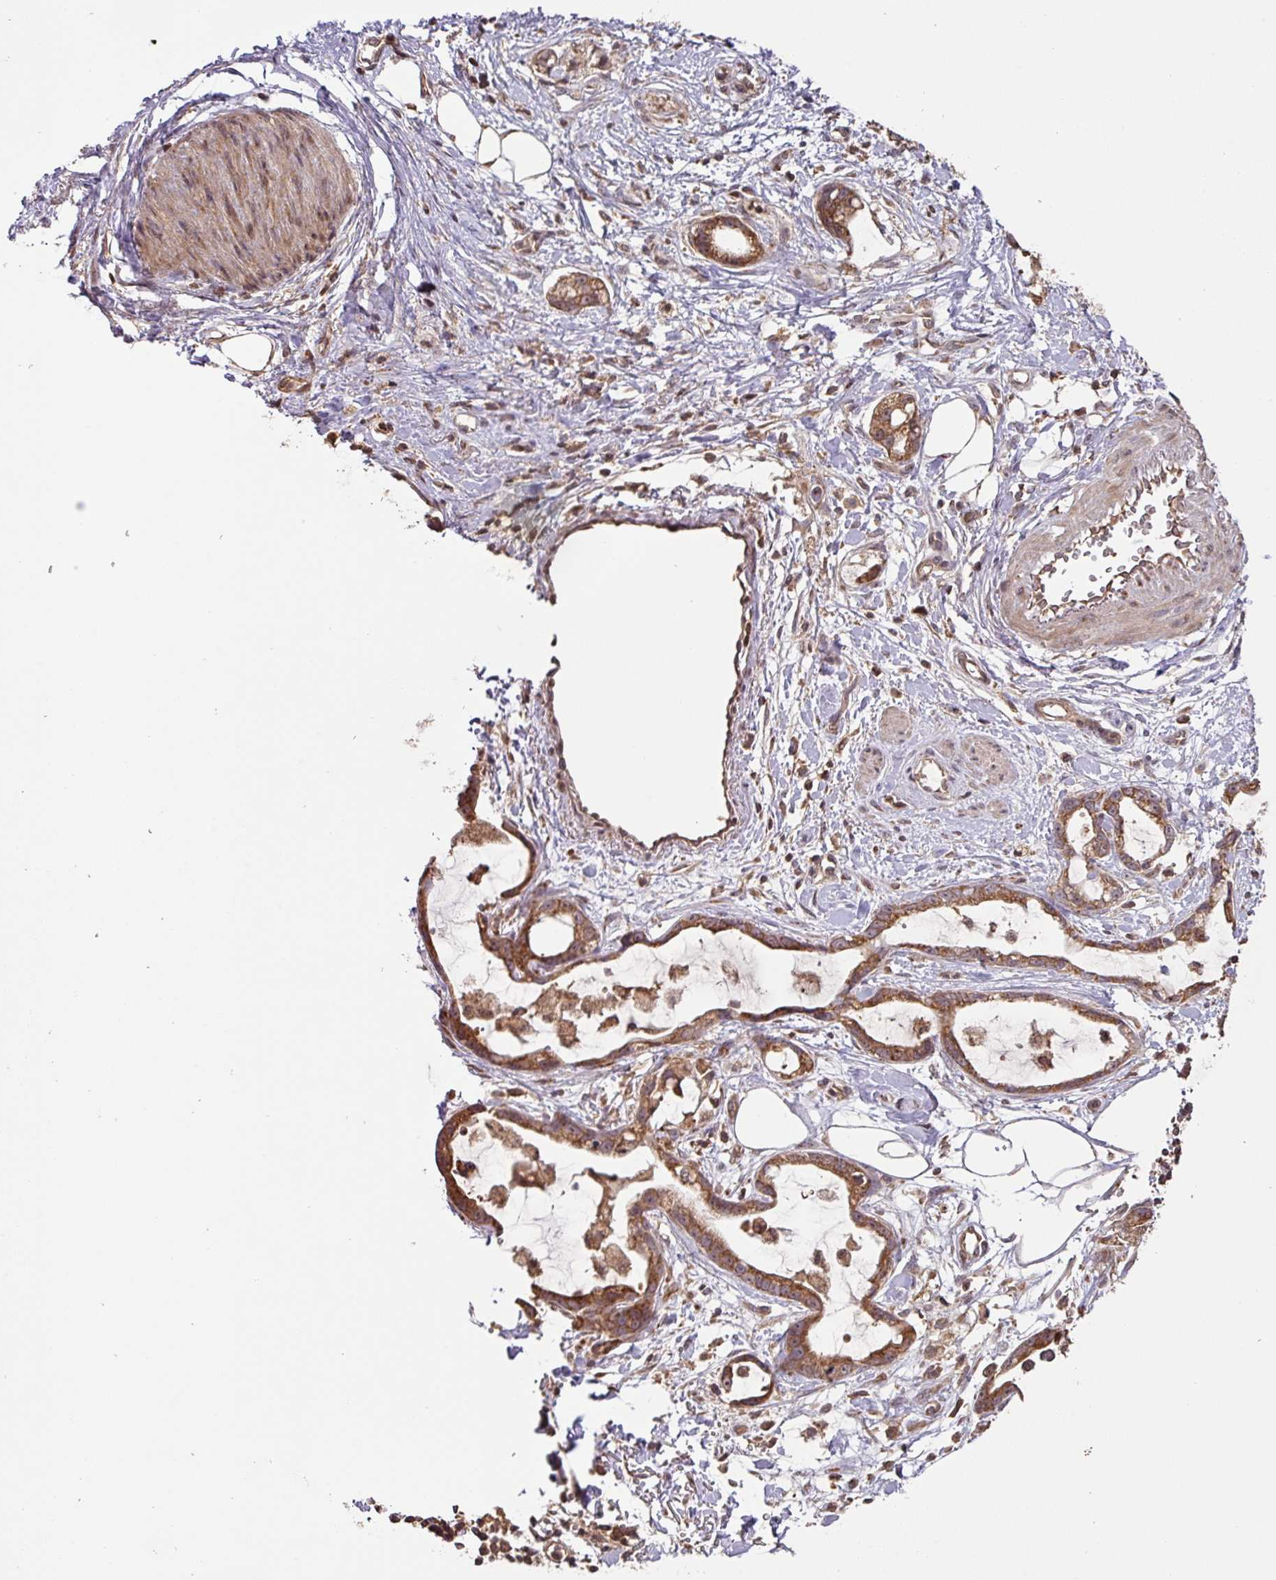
{"staining": {"intensity": "strong", "quantity": ">75%", "location": "cytoplasmic/membranous"}, "tissue": "stomach cancer", "cell_type": "Tumor cells", "image_type": "cancer", "snomed": [{"axis": "morphology", "description": "Adenocarcinoma, NOS"}, {"axis": "topography", "description": "Stomach"}], "caption": "Adenocarcinoma (stomach) stained with a protein marker shows strong staining in tumor cells.", "gene": "MRRF", "patient": {"sex": "male", "age": 55}}